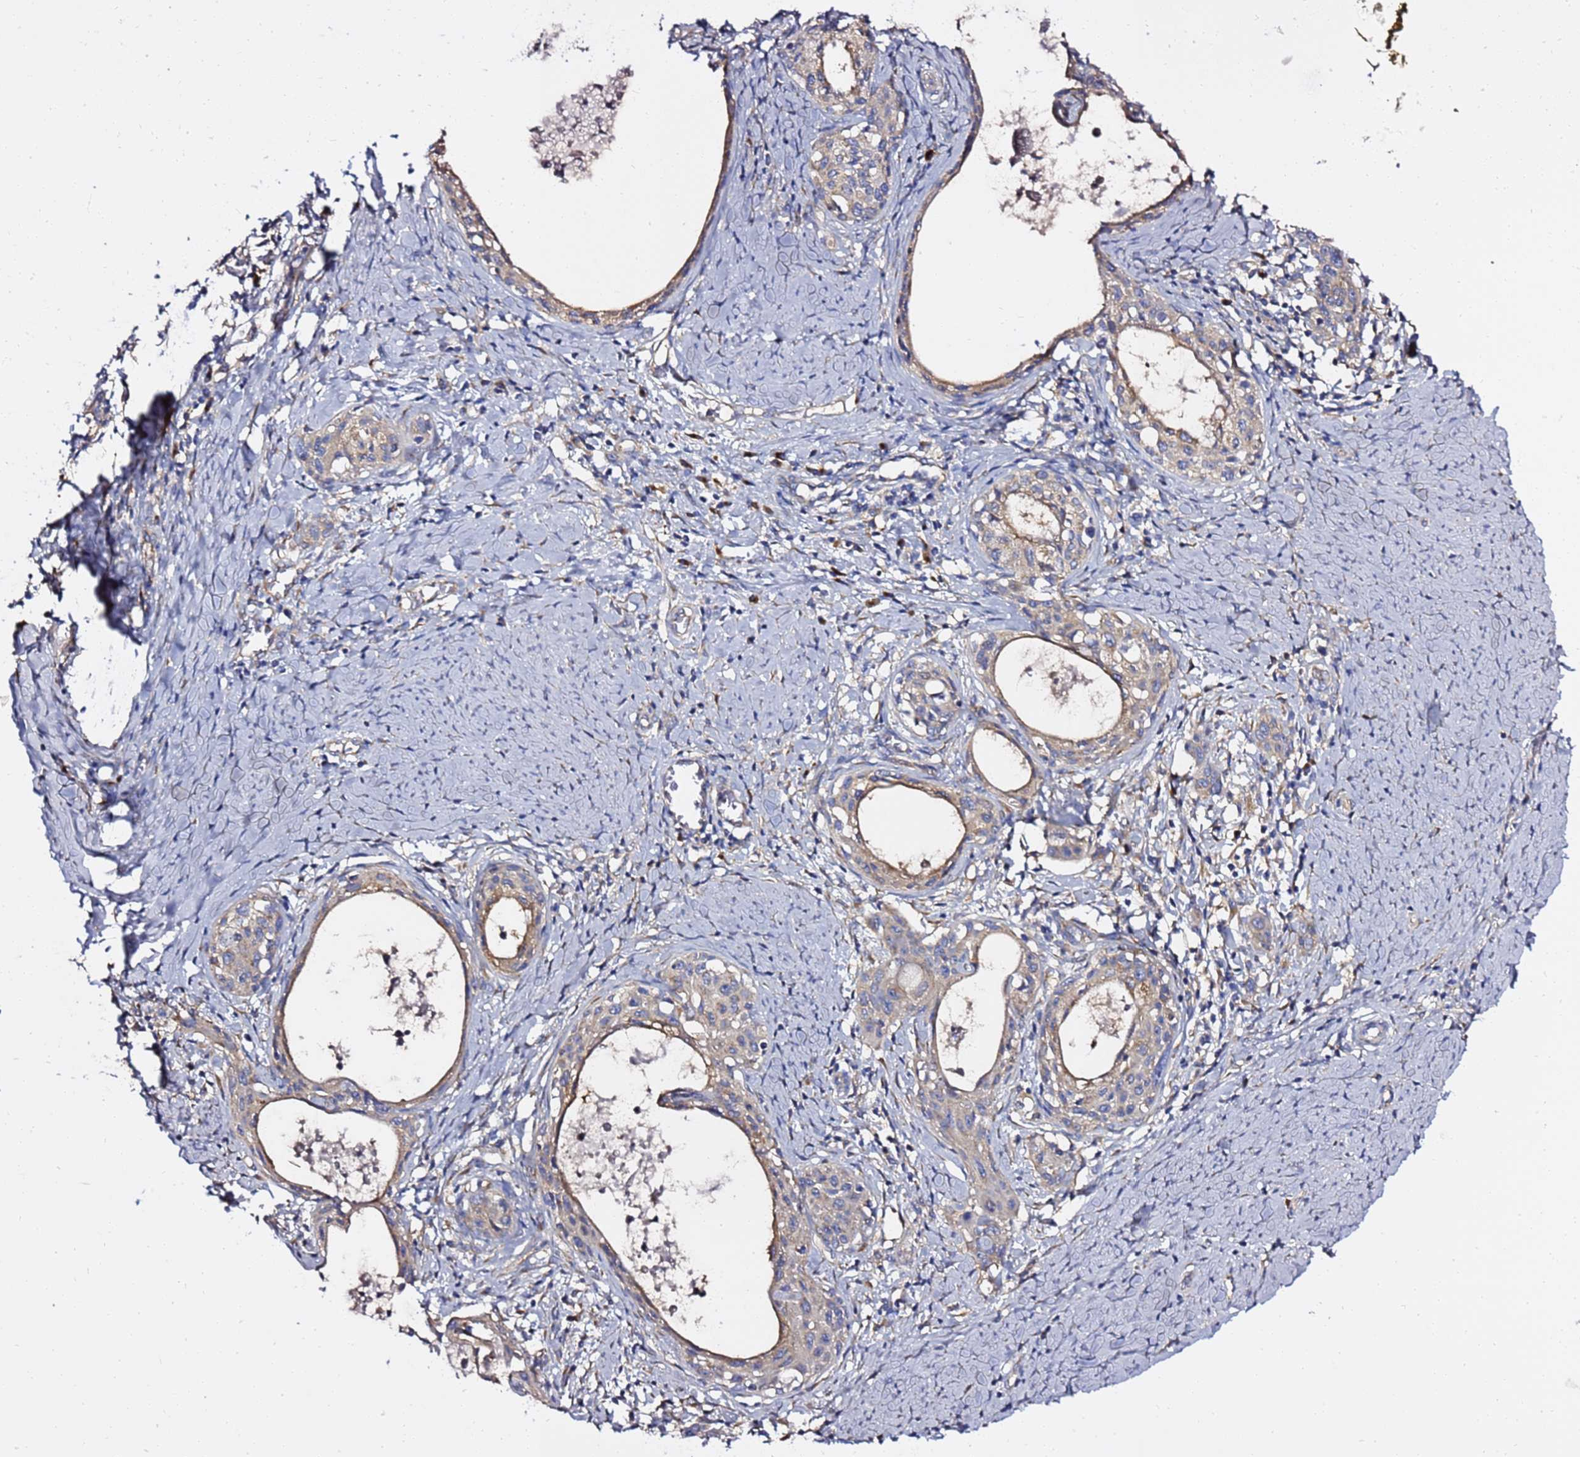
{"staining": {"intensity": "moderate", "quantity": "25%-75%", "location": "cytoplasmic/membranous"}, "tissue": "cervical cancer", "cell_type": "Tumor cells", "image_type": "cancer", "snomed": [{"axis": "morphology", "description": "Squamous cell carcinoma, NOS"}, {"axis": "morphology", "description": "Adenocarcinoma, NOS"}, {"axis": "topography", "description": "Cervix"}], "caption": "The image shows staining of adenocarcinoma (cervical), revealing moderate cytoplasmic/membranous protein positivity (brown color) within tumor cells. Using DAB (3,3'-diaminobenzidine) (brown) and hematoxylin (blue) stains, captured at high magnification using brightfield microscopy.", "gene": "ANAPC1", "patient": {"sex": "female", "age": 52}}